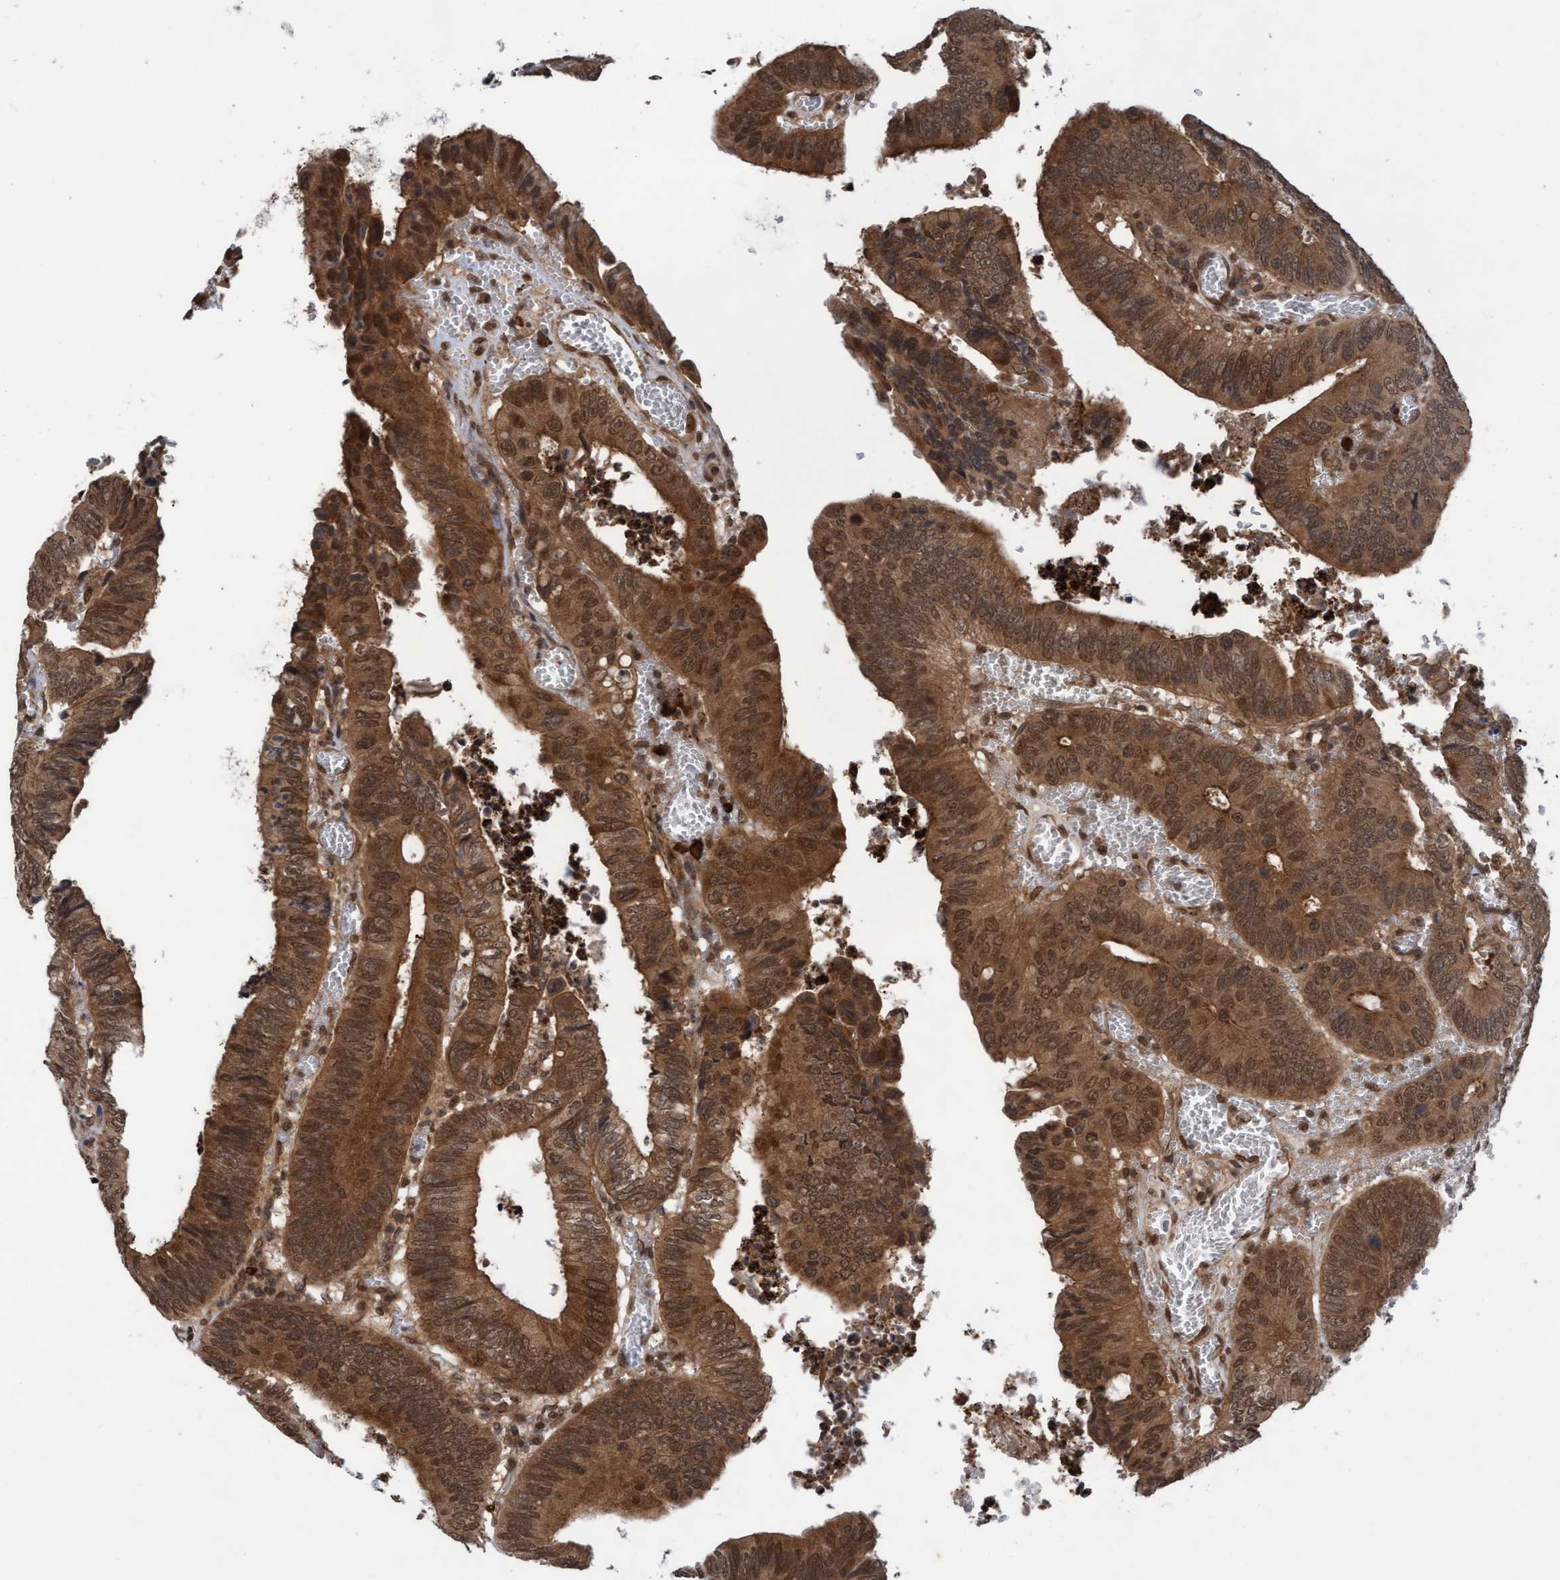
{"staining": {"intensity": "moderate", "quantity": ">75%", "location": "cytoplasmic/membranous,nuclear"}, "tissue": "colorectal cancer", "cell_type": "Tumor cells", "image_type": "cancer", "snomed": [{"axis": "morphology", "description": "Inflammation, NOS"}, {"axis": "morphology", "description": "Adenocarcinoma, NOS"}, {"axis": "topography", "description": "Colon"}], "caption": "Immunohistochemistry image of neoplastic tissue: human adenocarcinoma (colorectal) stained using immunohistochemistry exhibits medium levels of moderate protein expression localized specifically in the cytoplasmic/membranous and nuclear of tumor cells, appearing as a cytoplasmic/membranous and nuclear brown color.", "gene": "WASF1", "patient": {"sex": "male", "age": 72}}